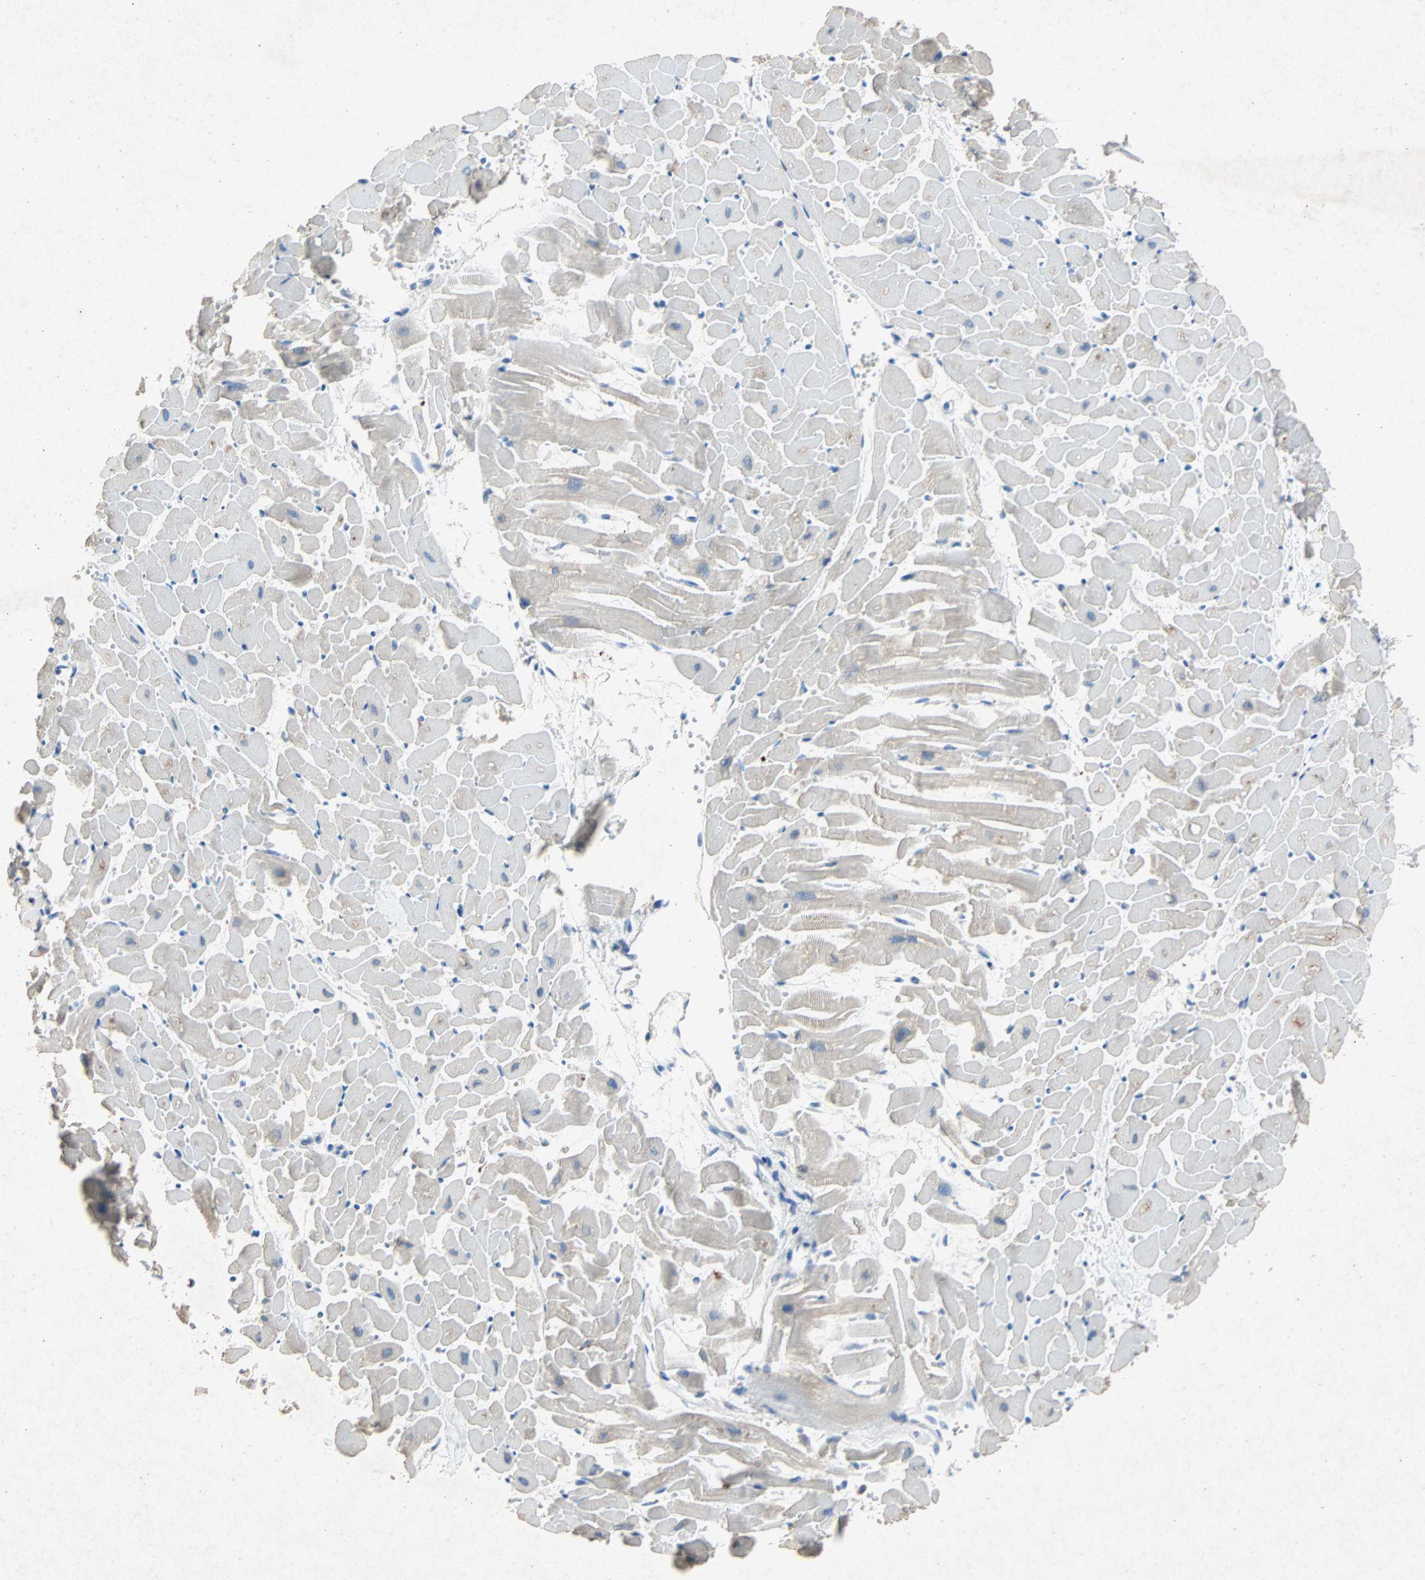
{"staining": {"intensity": "weak", "quantity": "<25%", "location": "cytoplasmic/membranous"}, "tissue": "heart muscle", "cell_type": "Cardiomyocytes", "image_type": "normal", "snomed": [{"axis": "morphology", "description": "Normal tissue, NOS"}, {"axis": "topography", "description": "Heart"}], "caption": "High magnification brightfield microscopy of unremarkable heart muscle stained with DAB (3,3'-diaminobenzidine) (brown) and counterstained with hematoxylin (blue): cardiomyocytes show no significant expression. (Stains: DAB (3,3'-diaminobenzidine) IHC with hematoxylin counter stain, Microscopy: brightfield microscopy at high magnification).", "gene": "PCDHB2", "patient": {"sex": "female", "age": 19}}